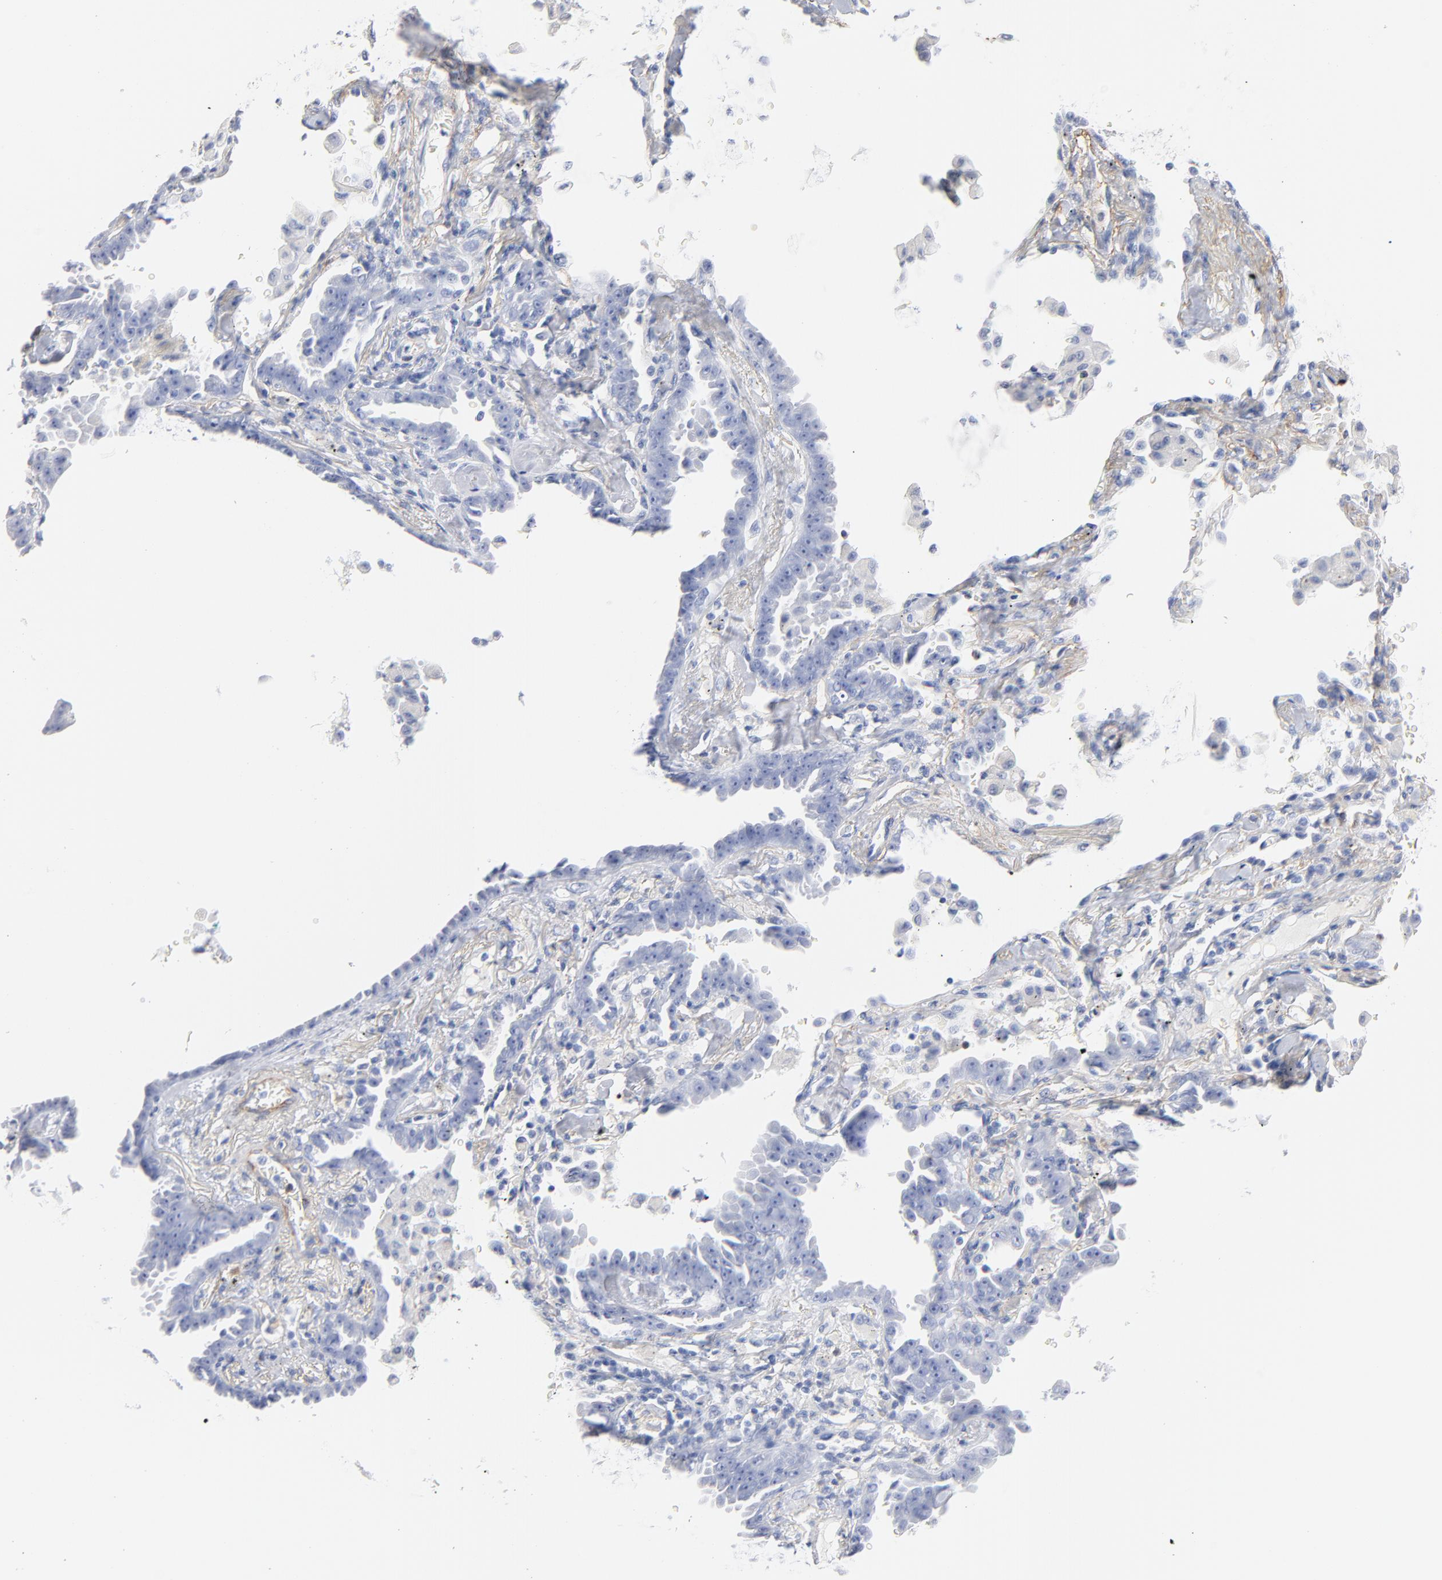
{"staining": {"intensity": "negative", "quantity": "none", "location": "none"}, "tissue": "lung cancer", "cell_type": "Tumor cells", "image_type": "cancer", "snomed": [{"axis": "morphology", "description": "Adenocarcinoma, NOS"}, {"axis": "topography", "description": "Lung"}], "caption": "DAB immunohistochemical staining of human lung cancer (adenocarcinoma) exhibits no significant positivity in tumor cells.", "gene": "AGTR1", "patient": {"sex": "female", "age": 64}}